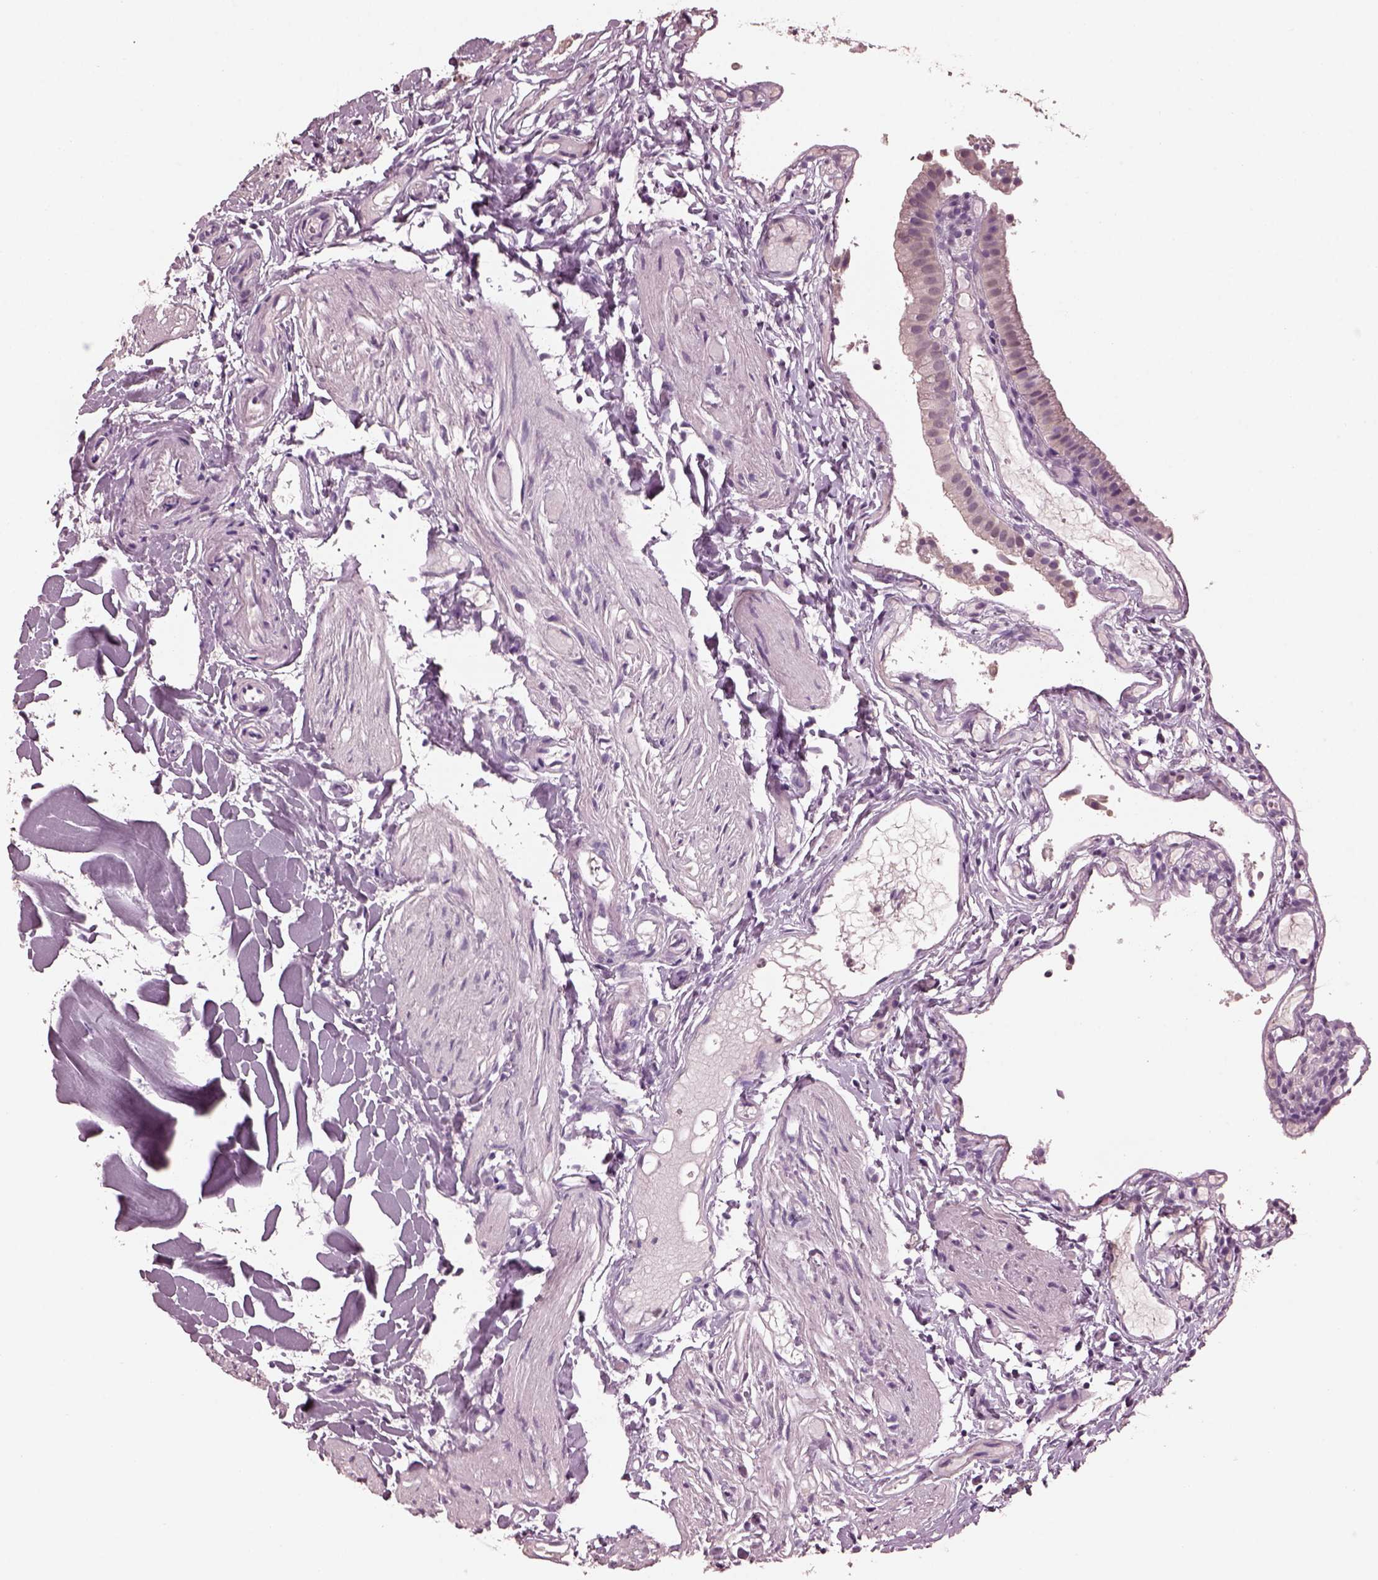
{"staining": {"intensity": "negative", "quantity": "none", "location": "none"}, "tissue": "gallbladder", "cell_type": "Glandular cells", "image_type": "normal", "snomed": [{"axis": "morphology", "description": "Normal tissue, NOS"}, {"axis": "topography", "description": "Gallbladder"}], "caption": "The histopathology image shows no staining of glandular cells in unremarkable gallbladder. The staining was performed using DAB to visualize the protein expression in brown, while the nuclei were stained in blue with hematoxylin (Magnification: 20x).", "gene": "TSKS", "patient": {"sex": "female", "age": 47}}